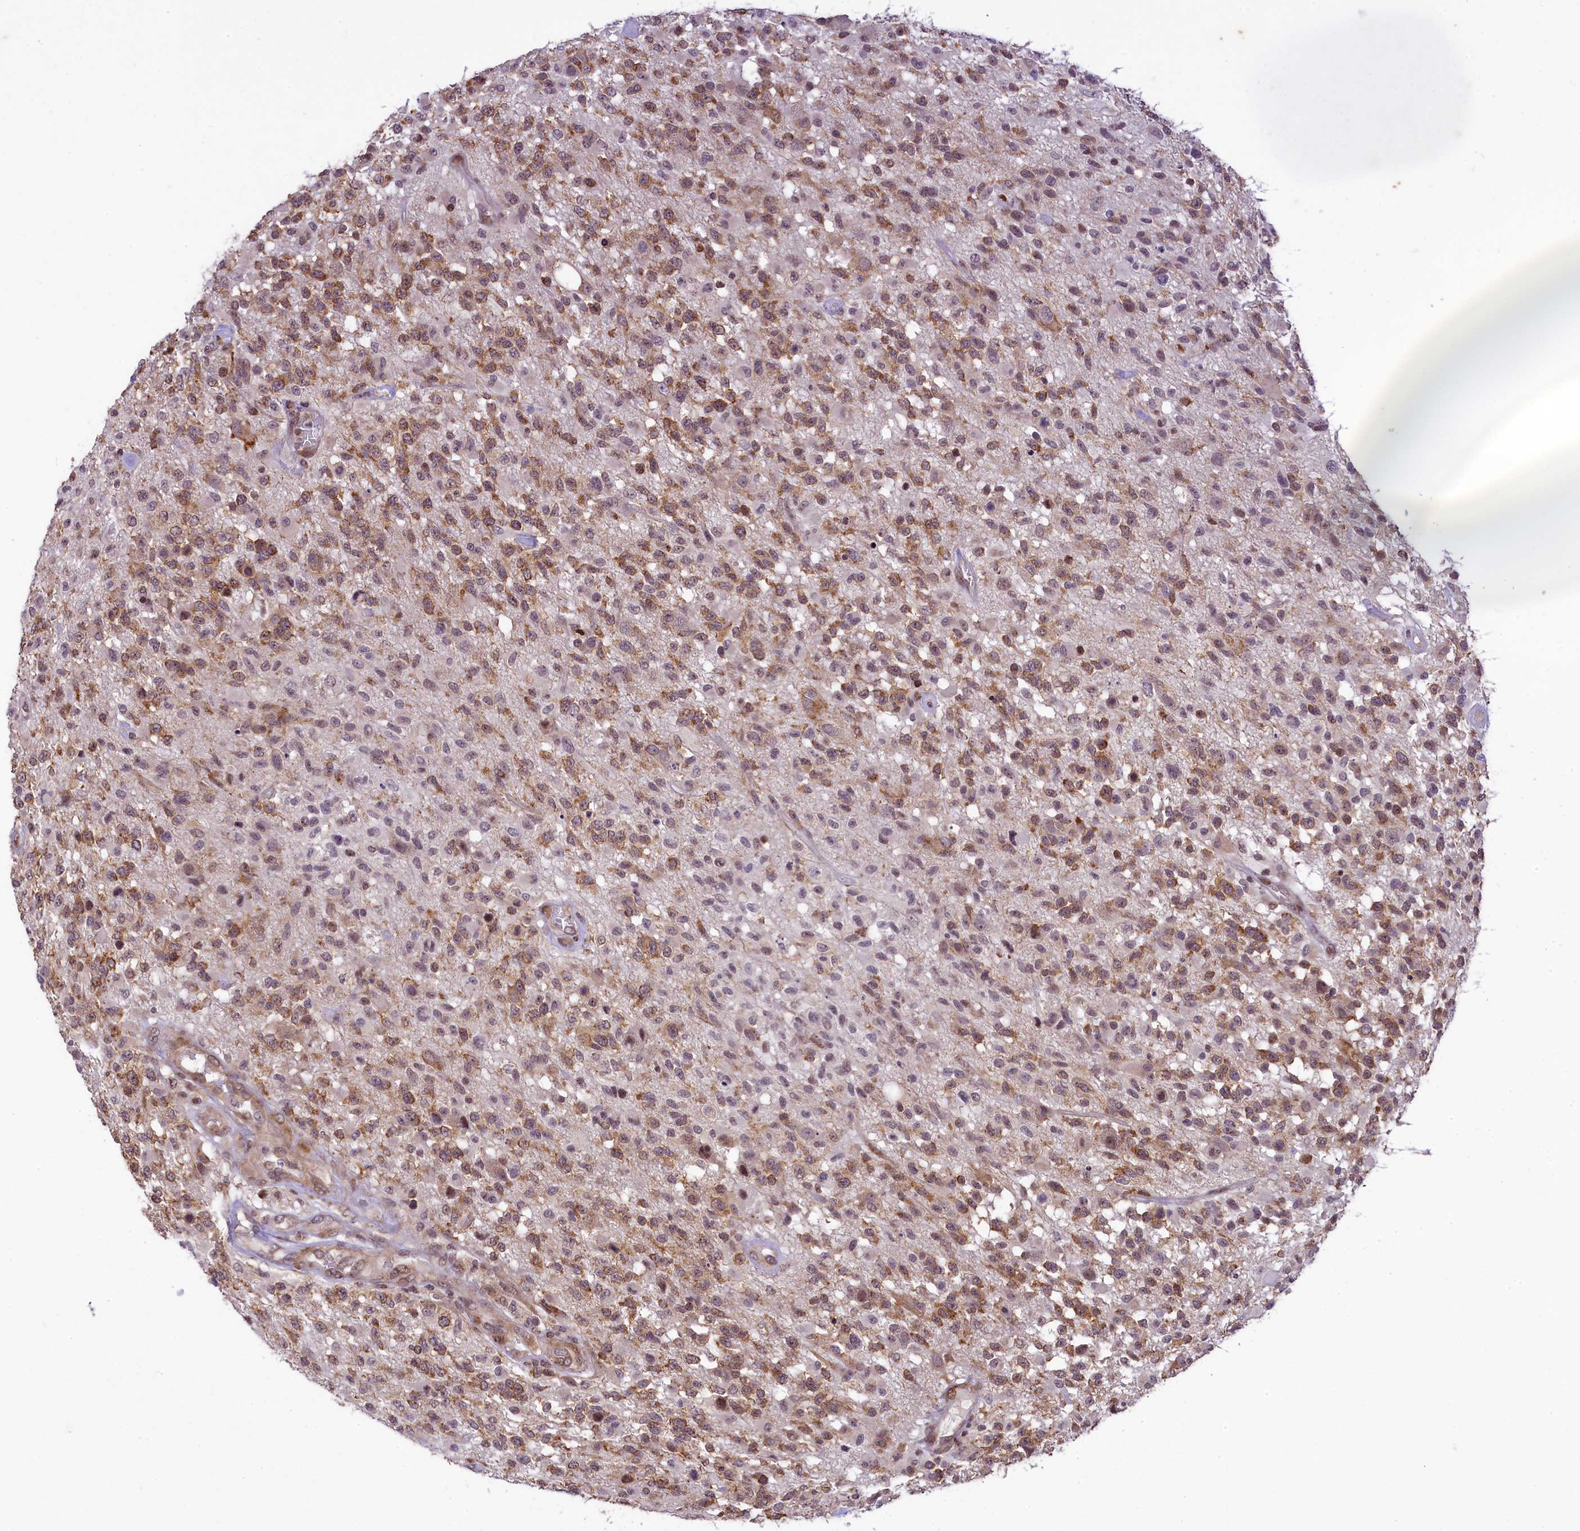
{"staining": {"intensity": "moderate", "quantity": ">75%", "location": "cytoplasmic/membranous"}, "tissue": "glioma", "cell_type": "Tumor cells", "image_type": "cancer", "snomed": [{"axis": "morphology", "description": "Glioma, malignant, High grade"}, {"axis": "morphology", "description": "Glioblastoma, NOS"}, {"axis": "topography", "description": "Brain"}], "caption": "This histopathology image demonstrates immunohistochemistry (IHC) staining of human glioma, with medium moderate cytoplasmic/membranous positivity in approximately >75% of tumor cells.", "gene": "RBBP8", "patient": {"sex": "male", "age": 60}}